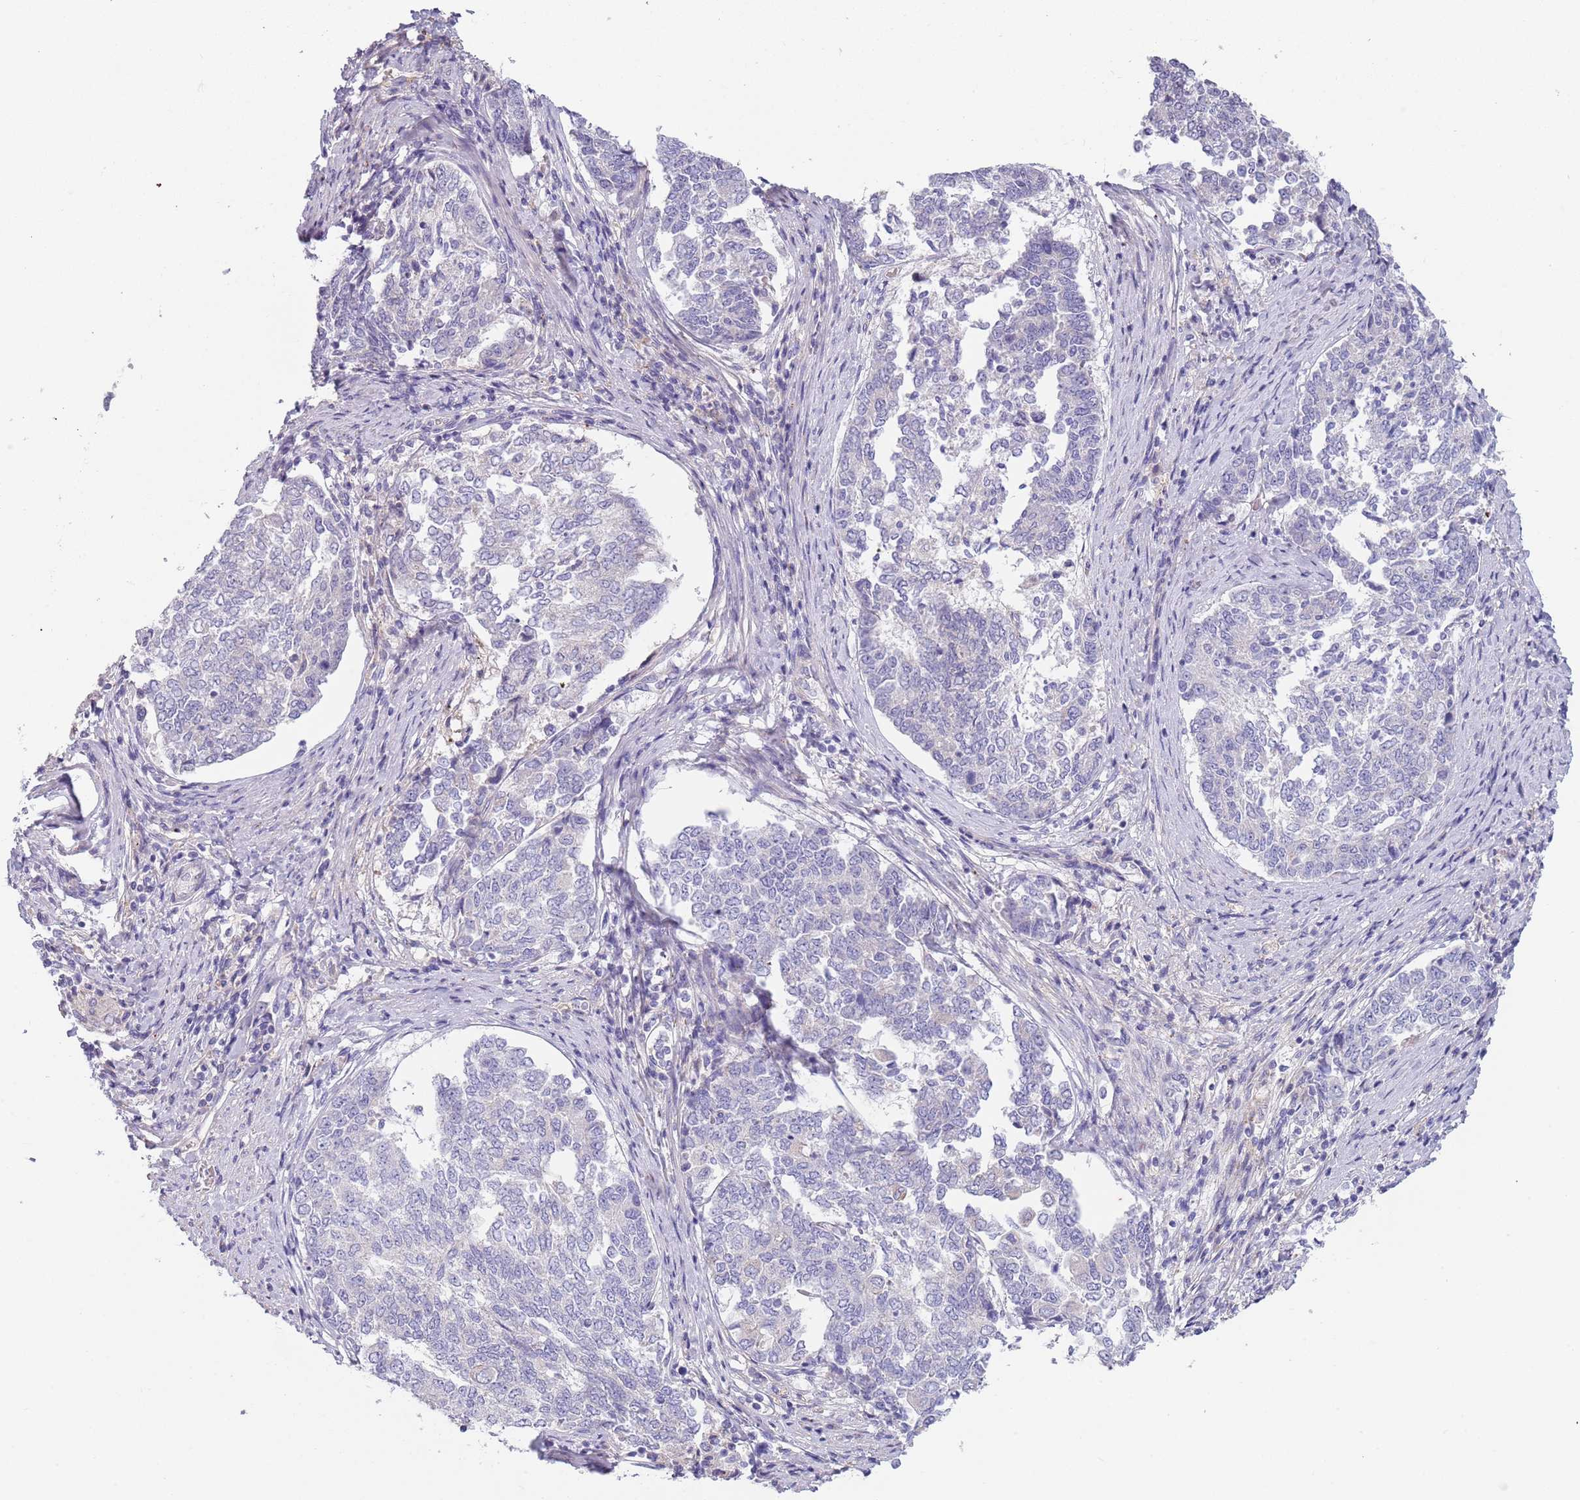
{"staining": {"intensity": "negative", "quantity": "none", "location": "none"}, "tissue": "endometrial cancer", "cell_type": "Tumor cells", "image_type": "cancer", "snomed": [{"axis": "morphology", "description": "Adenocarcinoma, NOS"}, {"axis": "topography", "description": "Endometrium"}], "caption": "The immunohistochemistry (IHC) micrograph has no significant staining in tumor cells of adenocarcinoma (endometrial) tissue.", "gene": "MAN1C1", "patient": {"sex": "female", "age": 80}}